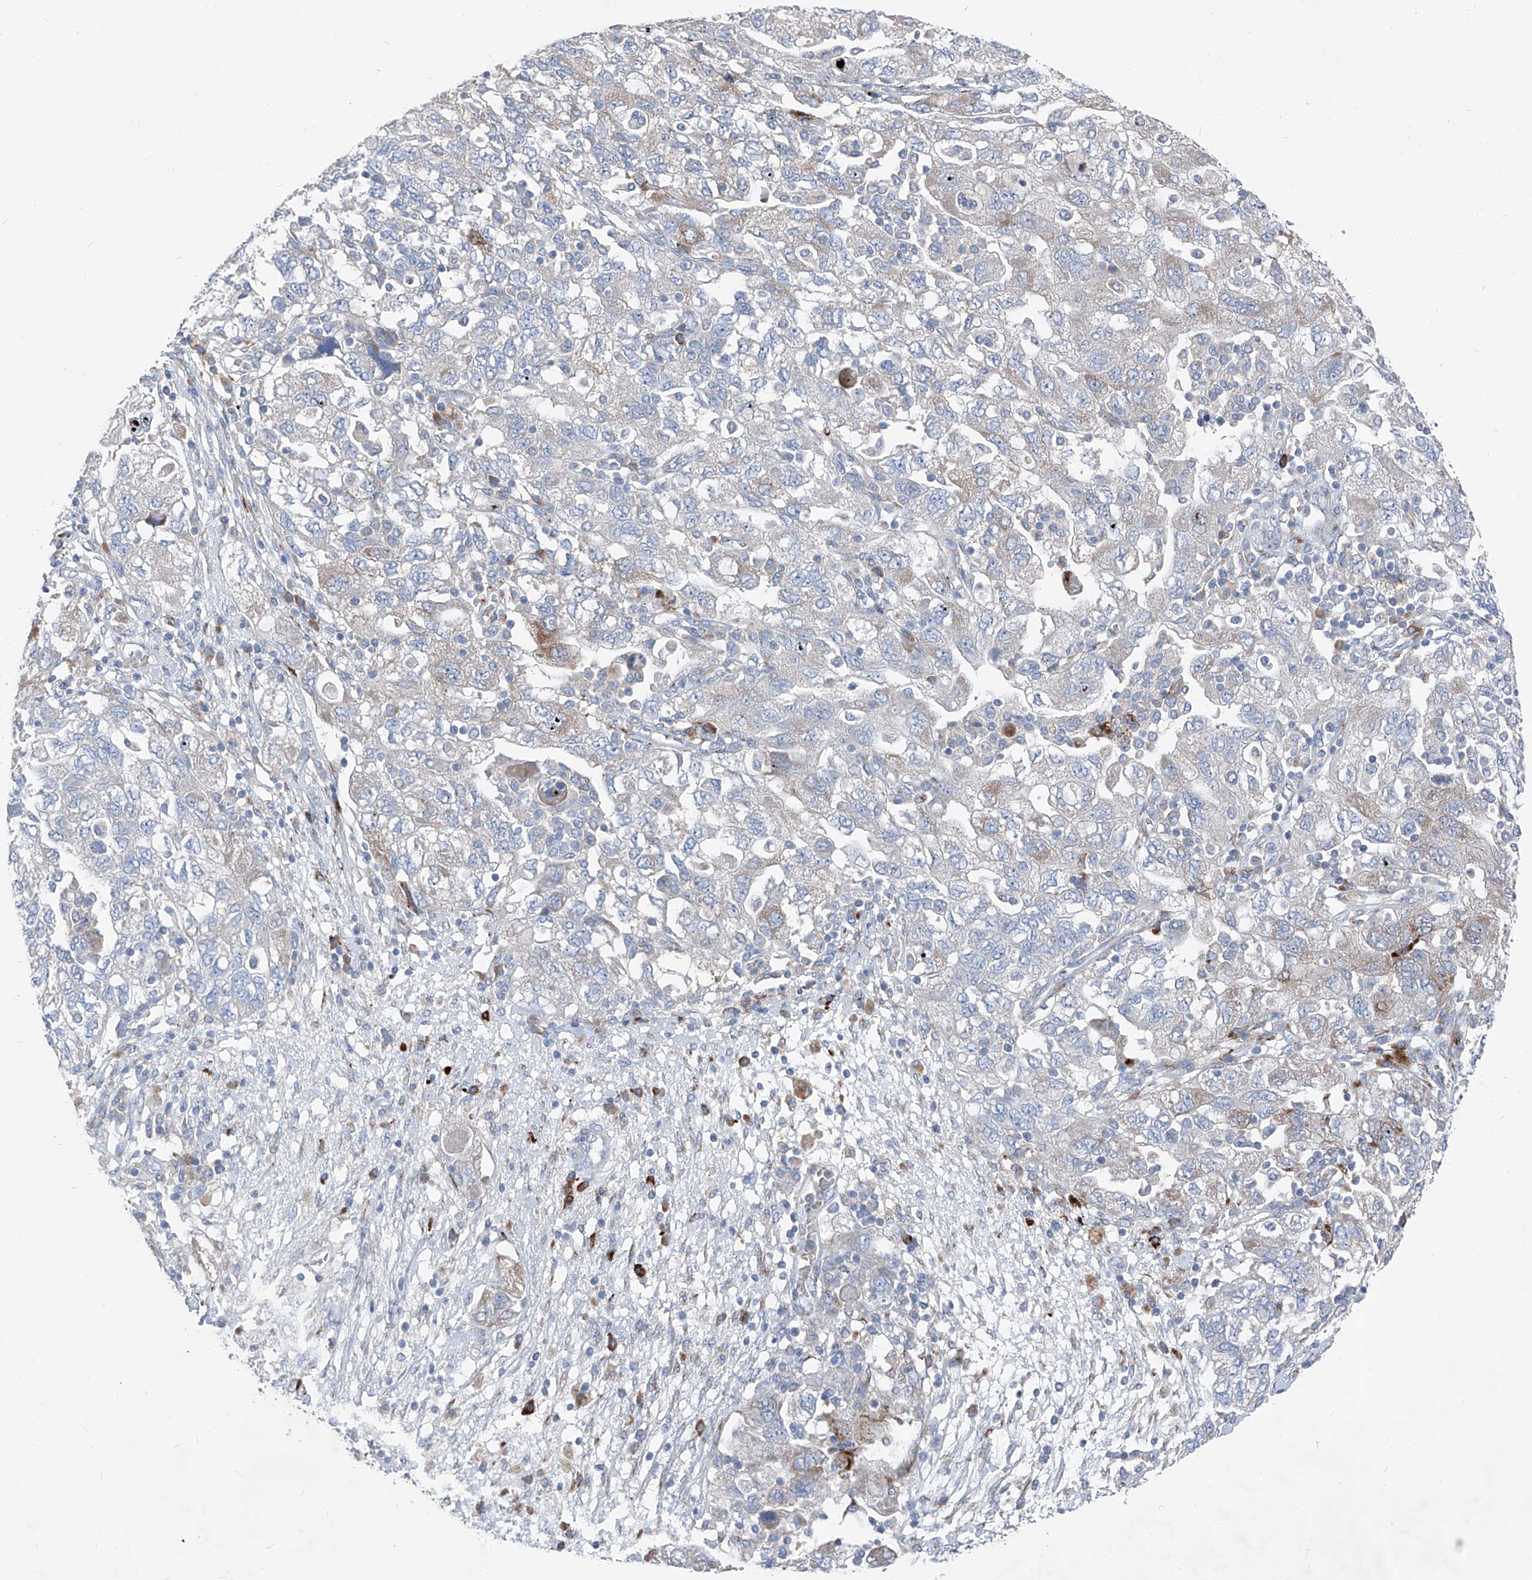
{"staining": {"intensity": "negative", "quantity": "none", "location": "none"}, "tissue": "ovarian cancer", "cell_type": "Tumor cells", "image_type": "cancer", "snomed": [{"axis": "morphology", "description": "Carcinoma, NOS"}, {"axis": "morphology", "description": "Cystadenocarcinoma, serous, NOS"}, {"axis": "topography", "description": "Ovary"}], "caption": "Immunohistochemistry image of neoplastic tissue: ovarian carcinoma stained with DAB exhibits no significant protein expression in tumor cells.", "gene": "IFI27", "patient": {"sex": "female", "age": 69}}